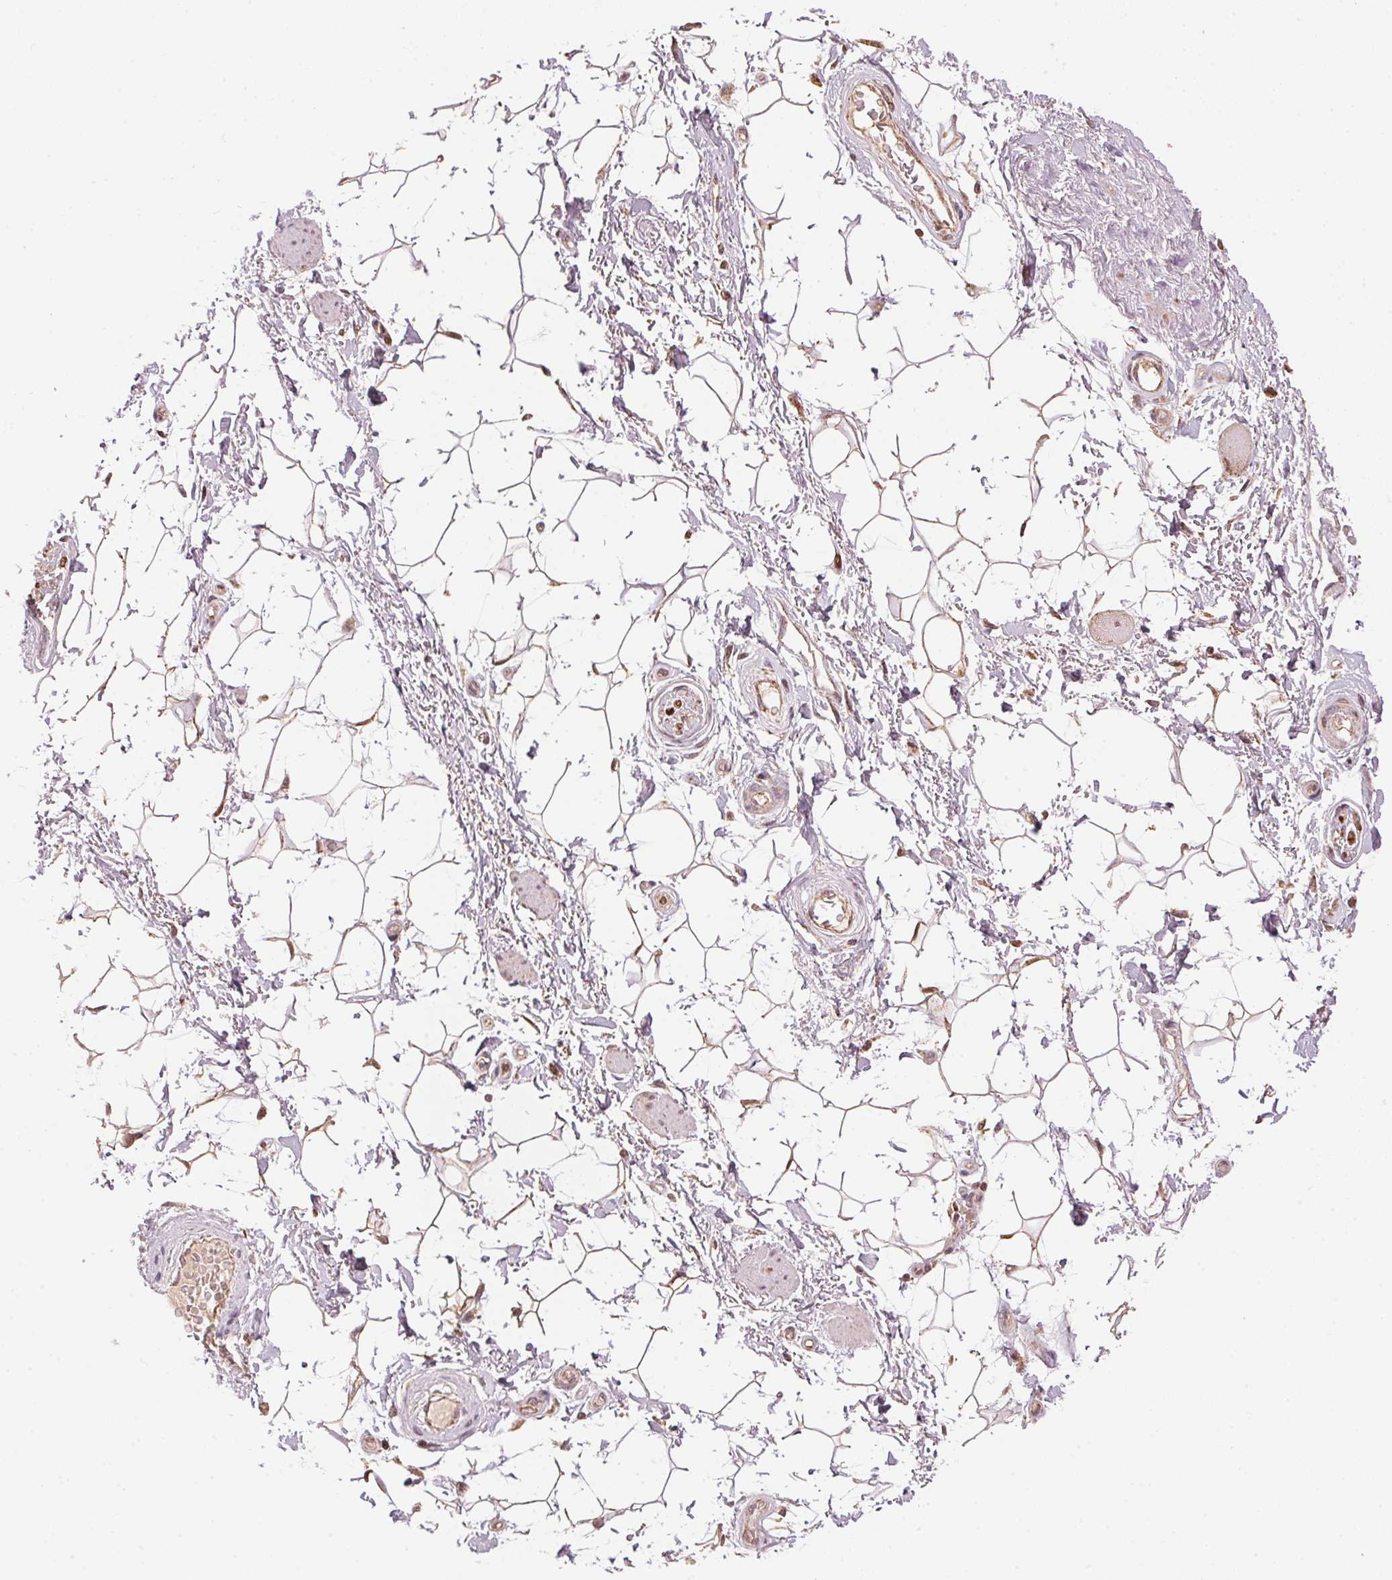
{"staining": {"intensity": "moderate", "quantity": "25%-75%", "location": "cytoplasmic/membranous"}, "tissue": "adipose tissue", "cell_type": "Adipocytes", "image_type": "normal", "snomed": [{"axis": "morphology", "description": "Normal tissue, NOS"}, {"axis": "topography", "description": "Anal"}, {"axis": "topography", "description": "Peripheral nerve tissue"}], "caption": "Protein analysis of normal adipose tissue displays moderate cytoplasmic/membranous staining in about 25%-75% of adipocytes. Nuclei are stained in blue.", "gene": "ARHGAP6", "patient": {"sex": "male", "age": 51}}